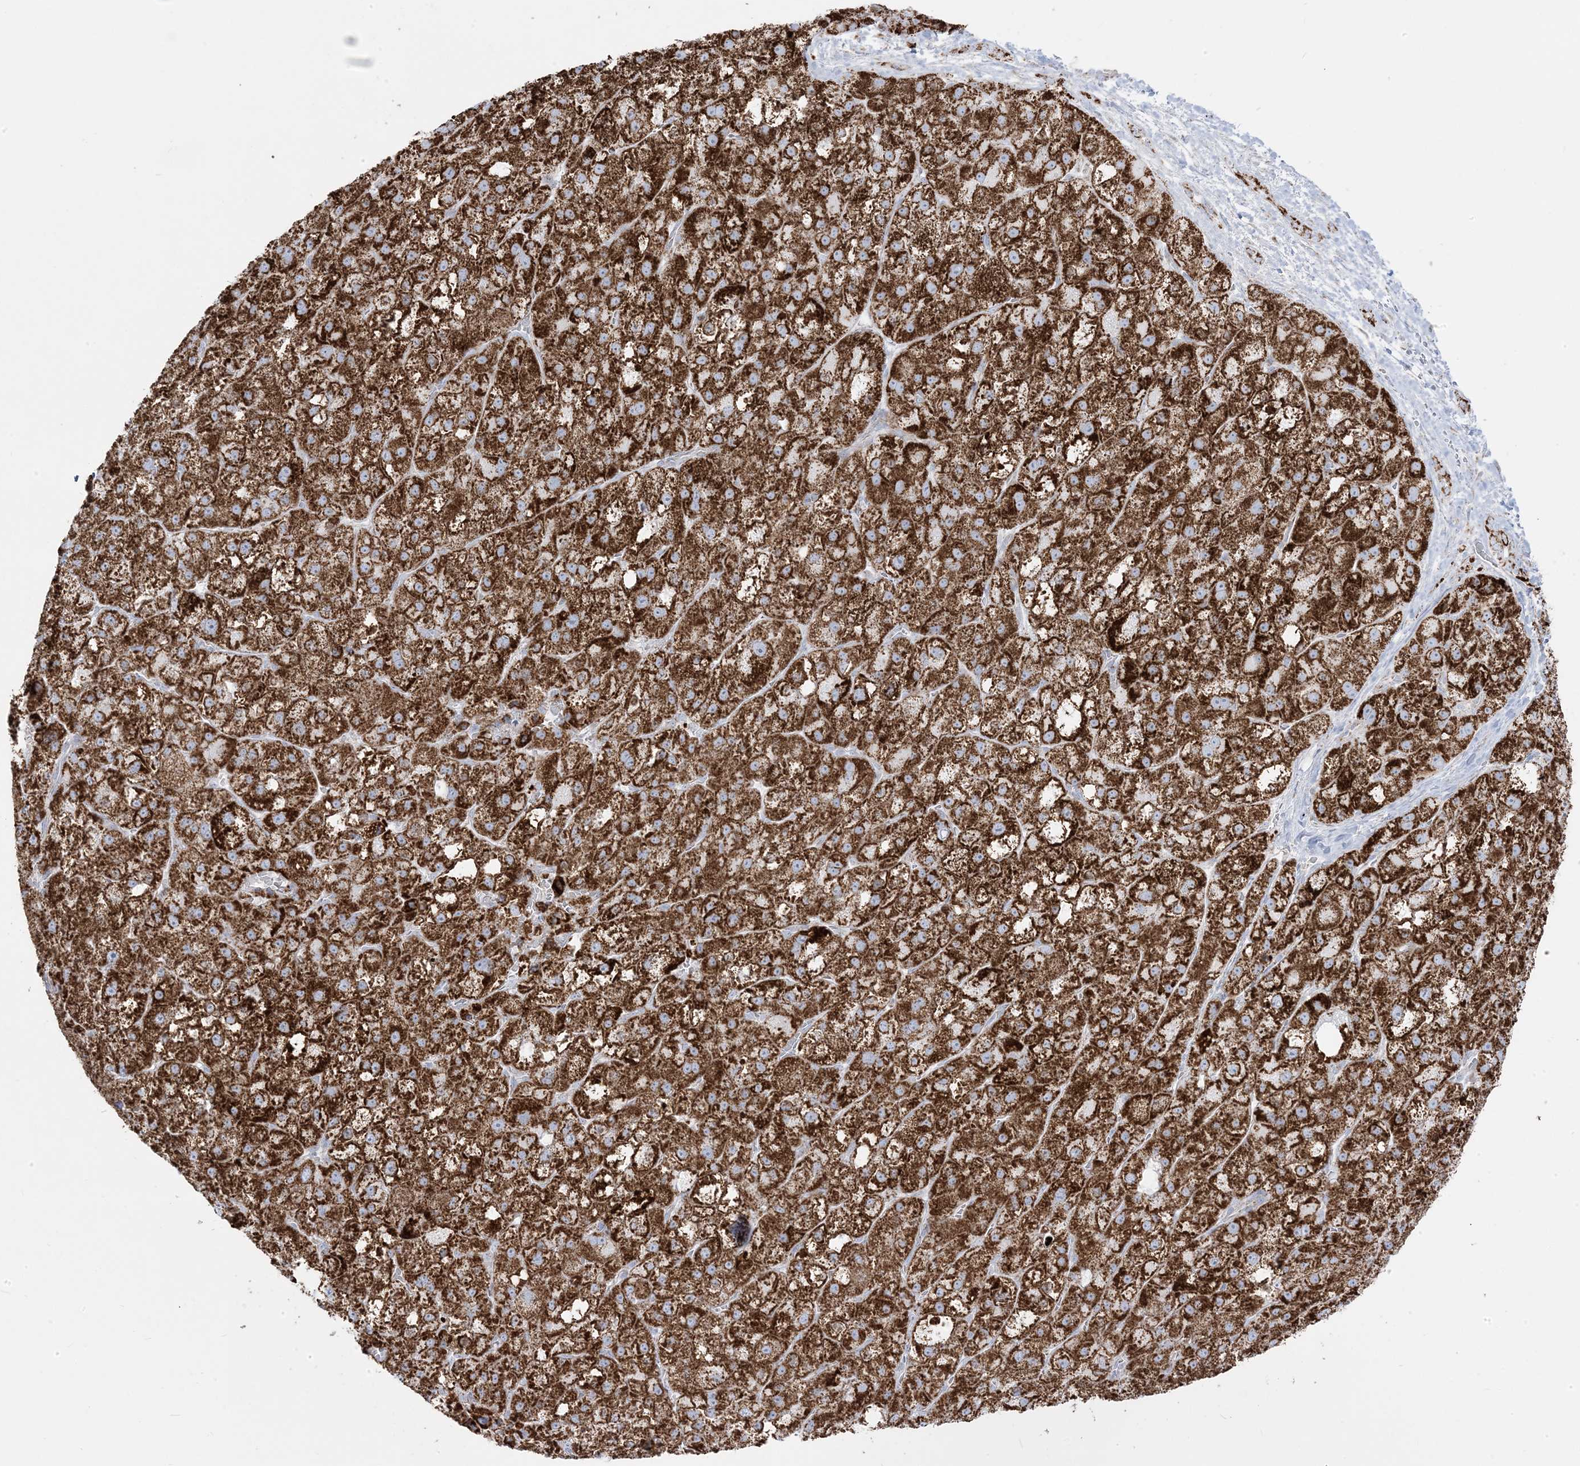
{"staining": {"intensity": "strong", "quantity": ">75%", "location": "cytoplasmic/membranous"}, "tissue": "liver cancer", "cell_type": "Tumor cells", "image_type": "cancer", "snomed": [{"axis": "morphology", "description": "Carcinoma, Hepatocellular, NOS"}, {"axis": "topography", "description": "Liver"}], "caption": "IHC histopathology image of liver cancer (hepatocellular carcinoma) stained for a protein (brown), which exhibits high levels of strong cytoplasmic/membranous staining in approximately >75% of tumor cells.", "gene": "PCCB", "patient": {"sex": "male", "age": 57}}